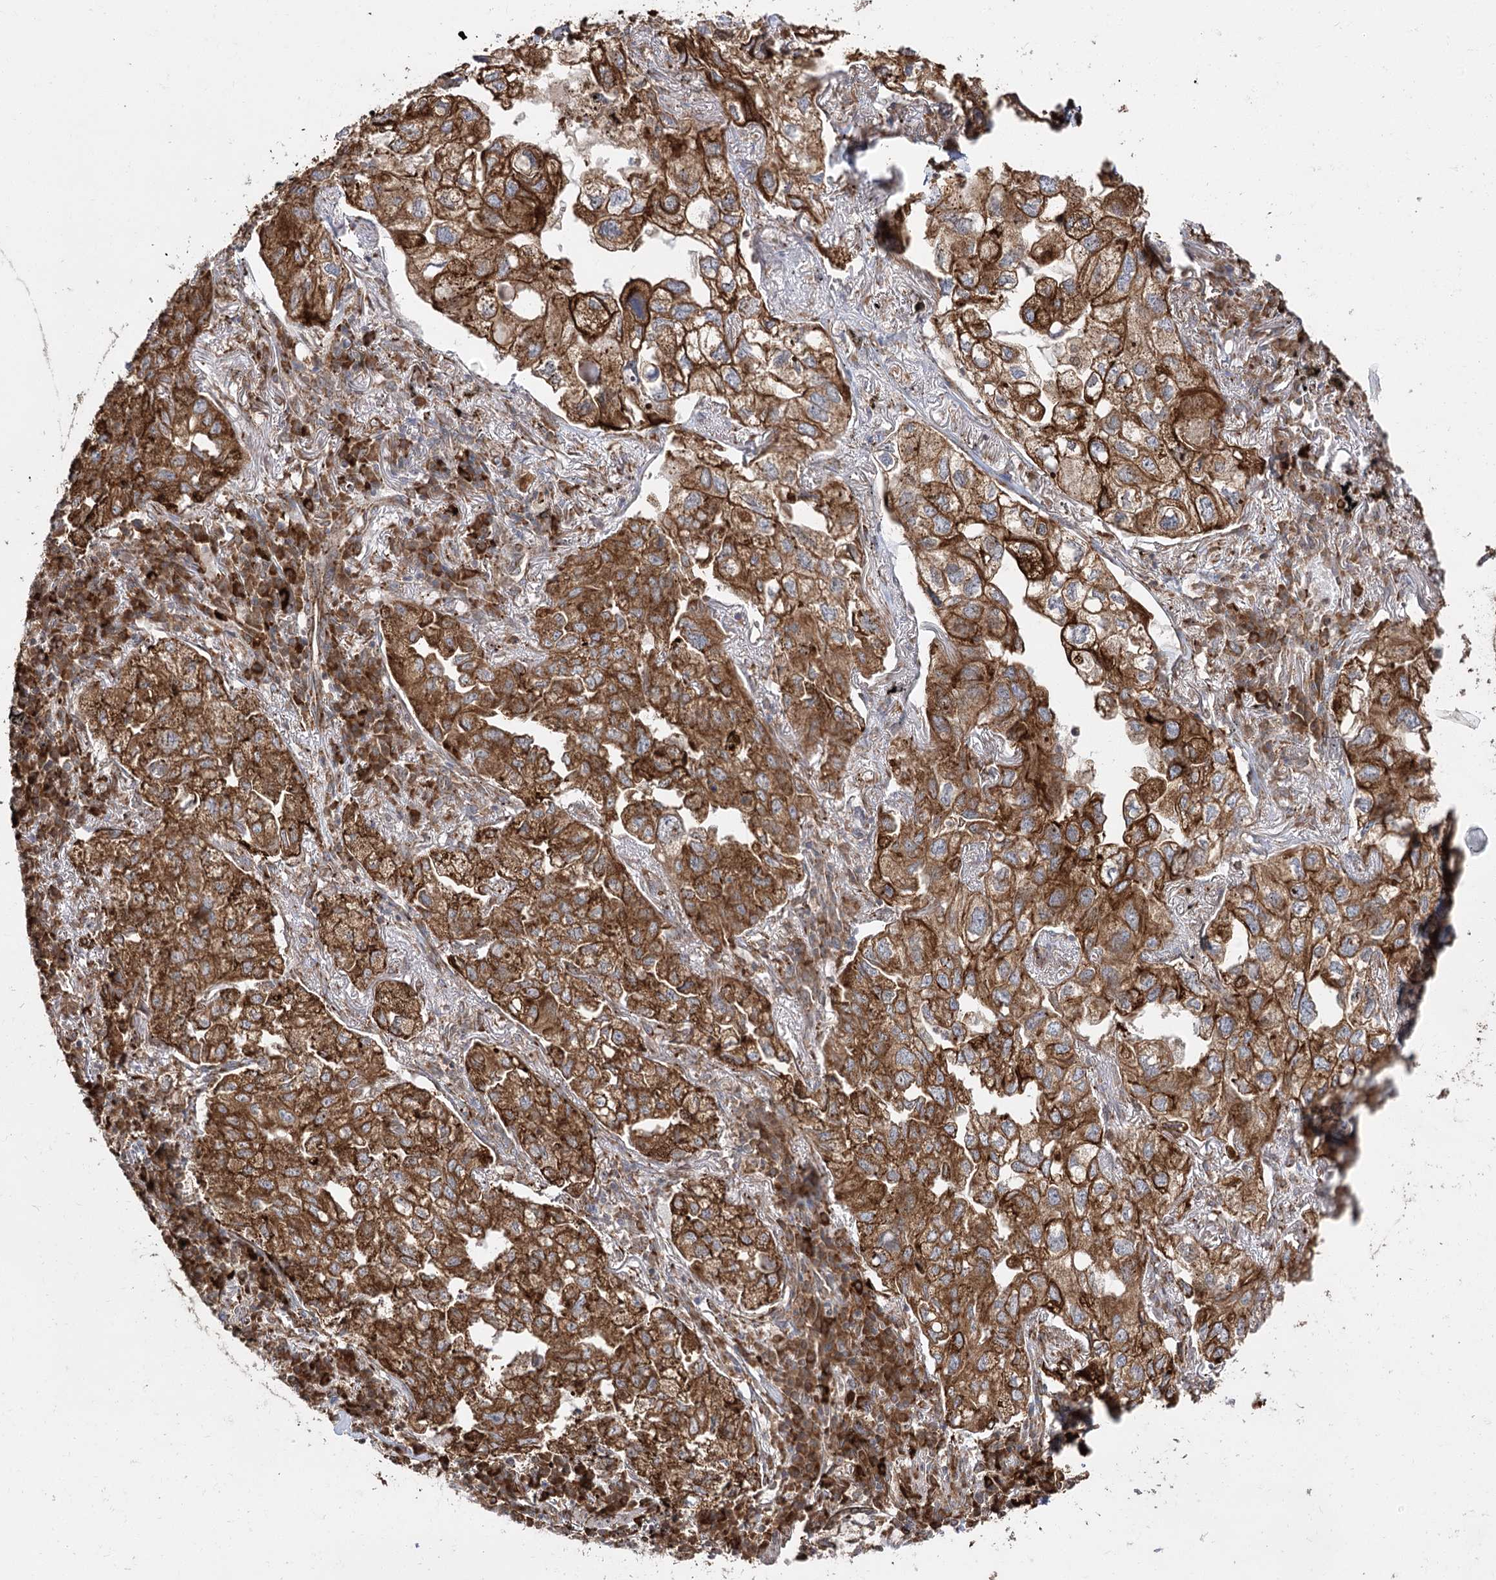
{"staining": {"intensity": "strong", "quantity": ">75%", "location": "cytoplasmic/membranous"}, "tissue": "lung cancer", "cell_type": "Tumor cells", "image_type": "cancer", "snomed": [{"axis": "morphology", "description": "Adenocarcinoma, NOS"}, {"axis": "topography", "description": "Lung"}], "caption": "Approximately >75% of tumor cells in human lung cancer display strong cytoplasmic/membranous protein staining as visualized by brown immunohistochemical staining.", "gene": "DNAJB14", "patient": {"sex": "male", "age": 65}}